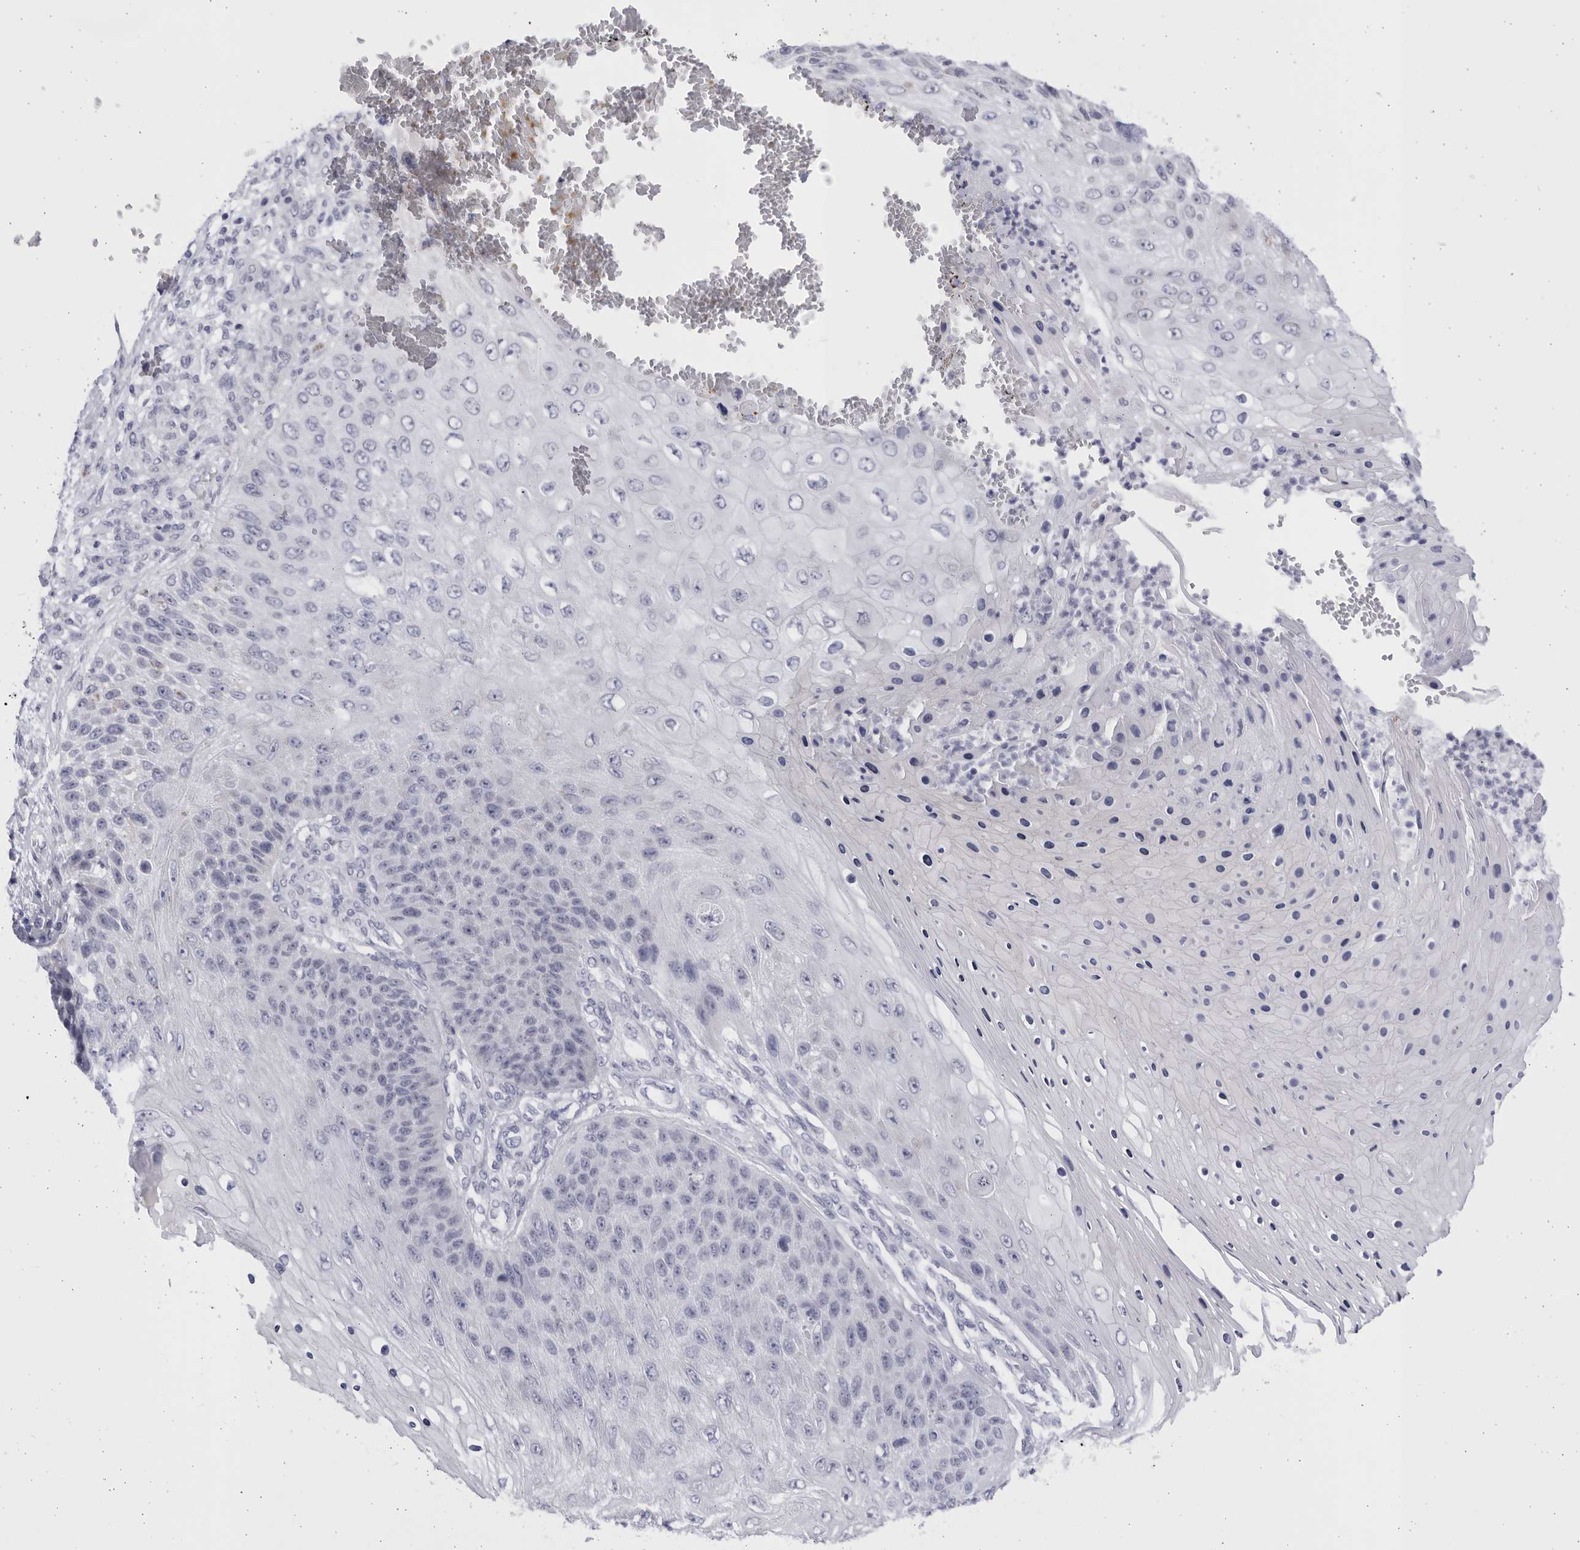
{"staining": {"intensity": "negative", "quantity": "none", "location": "none"}, "tissue": "skin cancer", "cell_type": "Tumor cells", "image_type": "cancer", "snomed": [{"axis": "morphology", "description": "Squamous cell carcinoma, NOS"}, {"axis": "topography", "description": "Skin"}], "caption": "Immunohistochemistry (IHC) image of neoplastic tissue: squamous cell carcinoma (skin) stained with DAB displays no significant protein staining in tumor cells.", "gene": "CCDC181", "patient": {"sex": "female", "age": 88}}